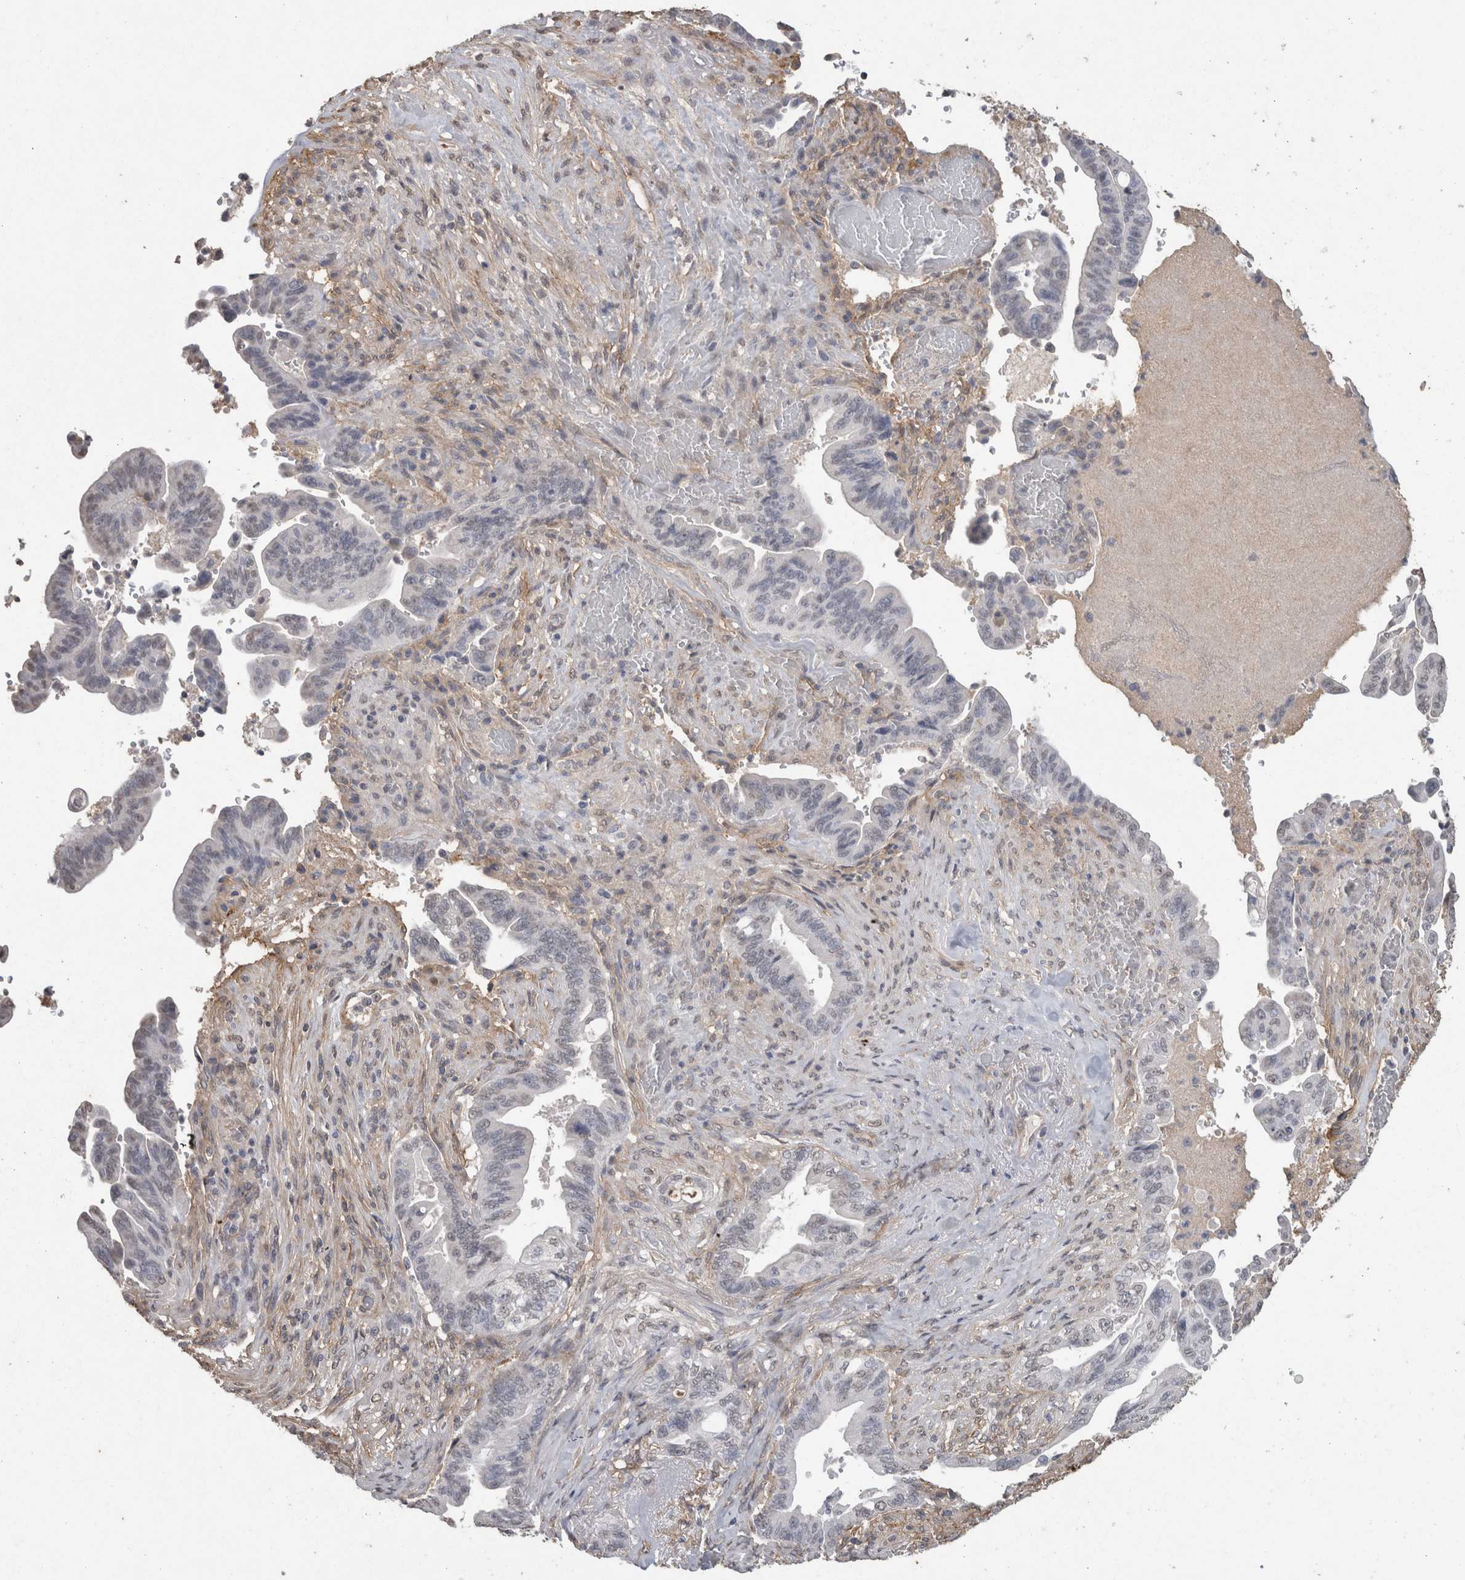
{"staining": {"intensity": "negative", "quantity": "none", "location": "none"}, "tissue": "pancreatic cancer", "cell_type": "Tumor cells", "image_type": "cancer", "snomed": [{"axis": "morphology", "description": "Adenocarcinoma, NOS"}, {"axis": "topography", "description": "Pancreas"}], "caption": "Tumor cells are negative for brown protein staining in pancreatic cancer.", "gene": "RECK", "patient": {"sex": "male", "age": 70}}